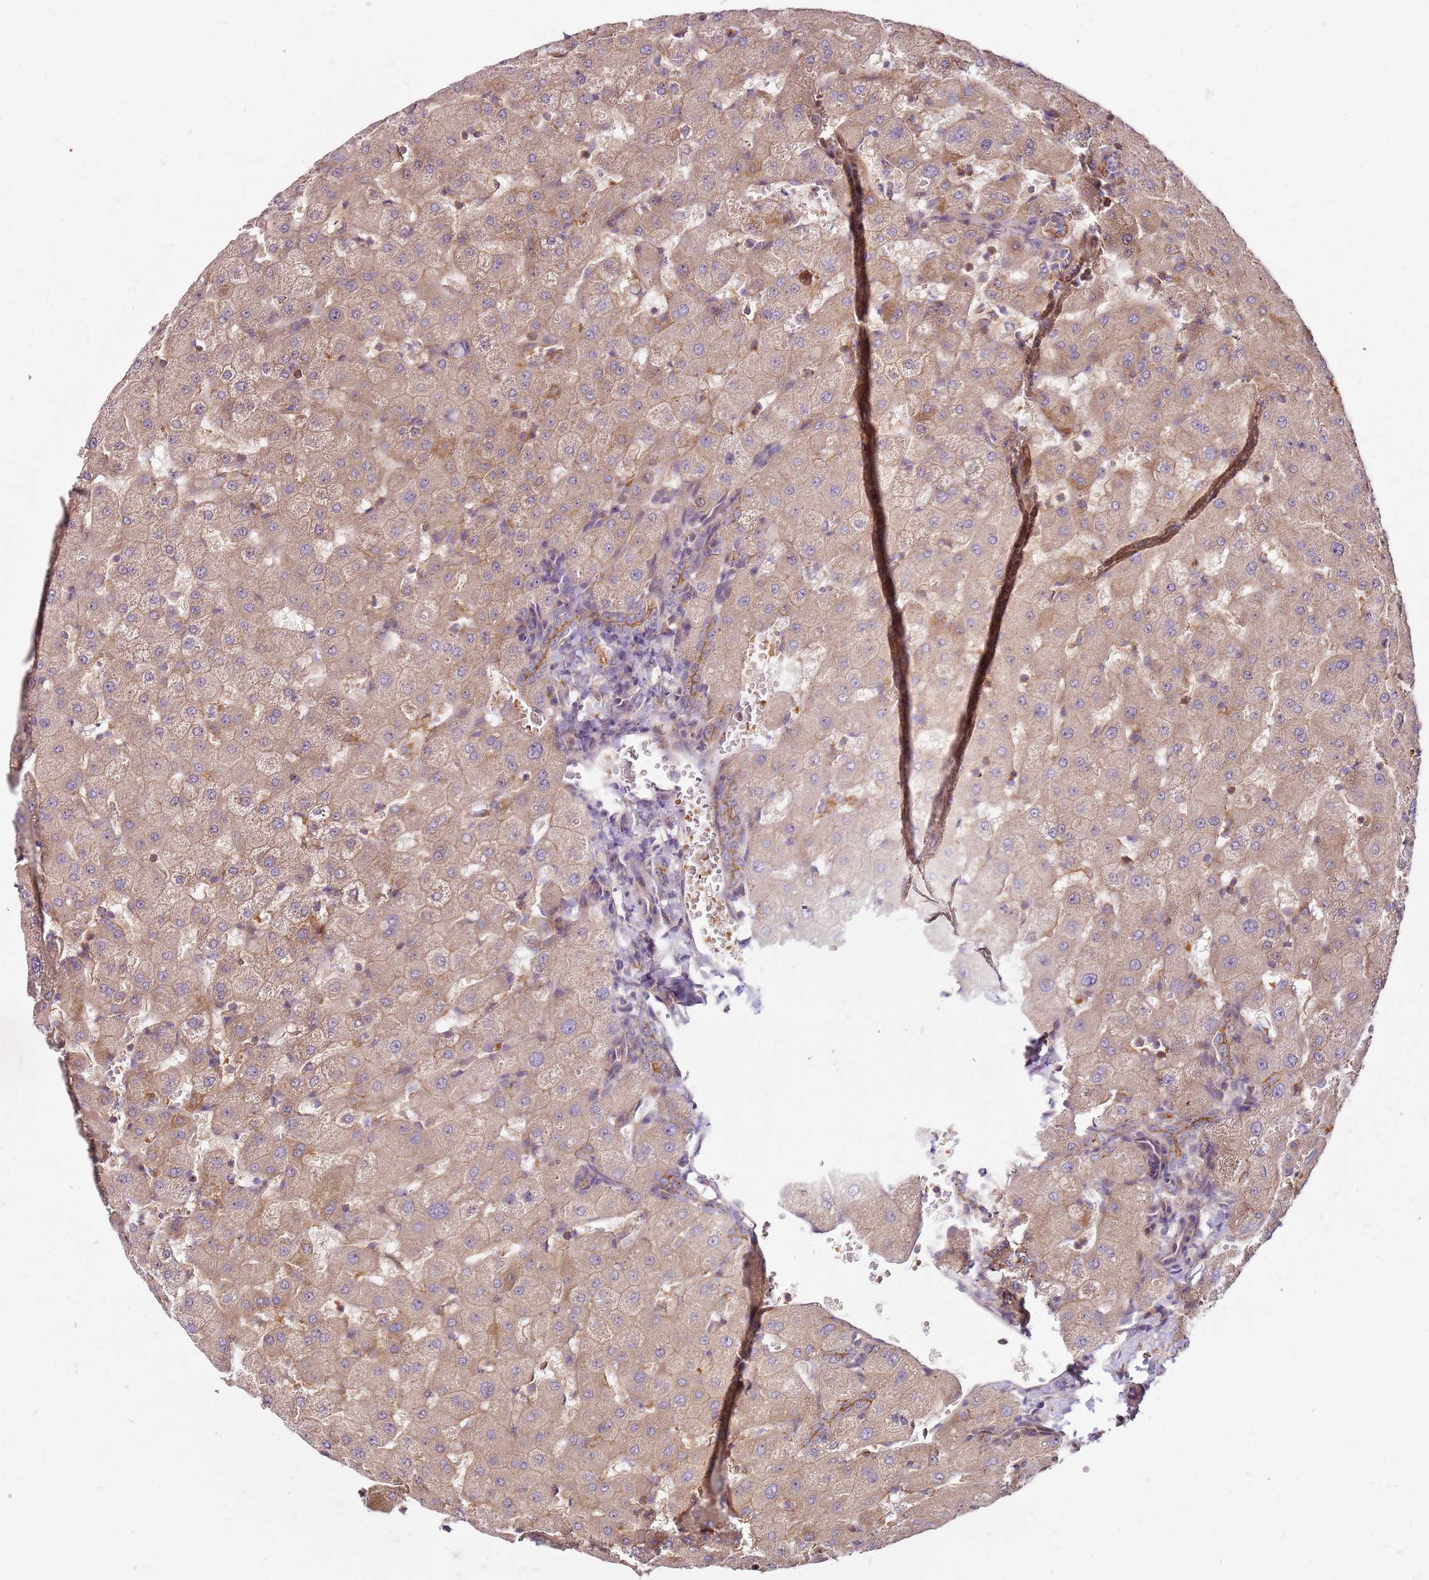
{"staining": {"intensity": "weak", "quantity": "25%-75%", "location": "cytoplasmic/membranous"}, "tissue": "liver", "cell_type": "Cholangiocytes", "image_type": "normal", "snomed": [{"axis": "morphology", "description": "Normal tissue, NOS"}, {"axis": "topography", "description": "Liver"}], "caption": "Unremarkable liver was stained to show a protein in brown. There is low levels of weak cytoplasmic/membranous positivity in approximately 25%-75% of cholangiocytes.", "gene": "C2CD4B", "patient": {"sex": "female", "age": 63}}